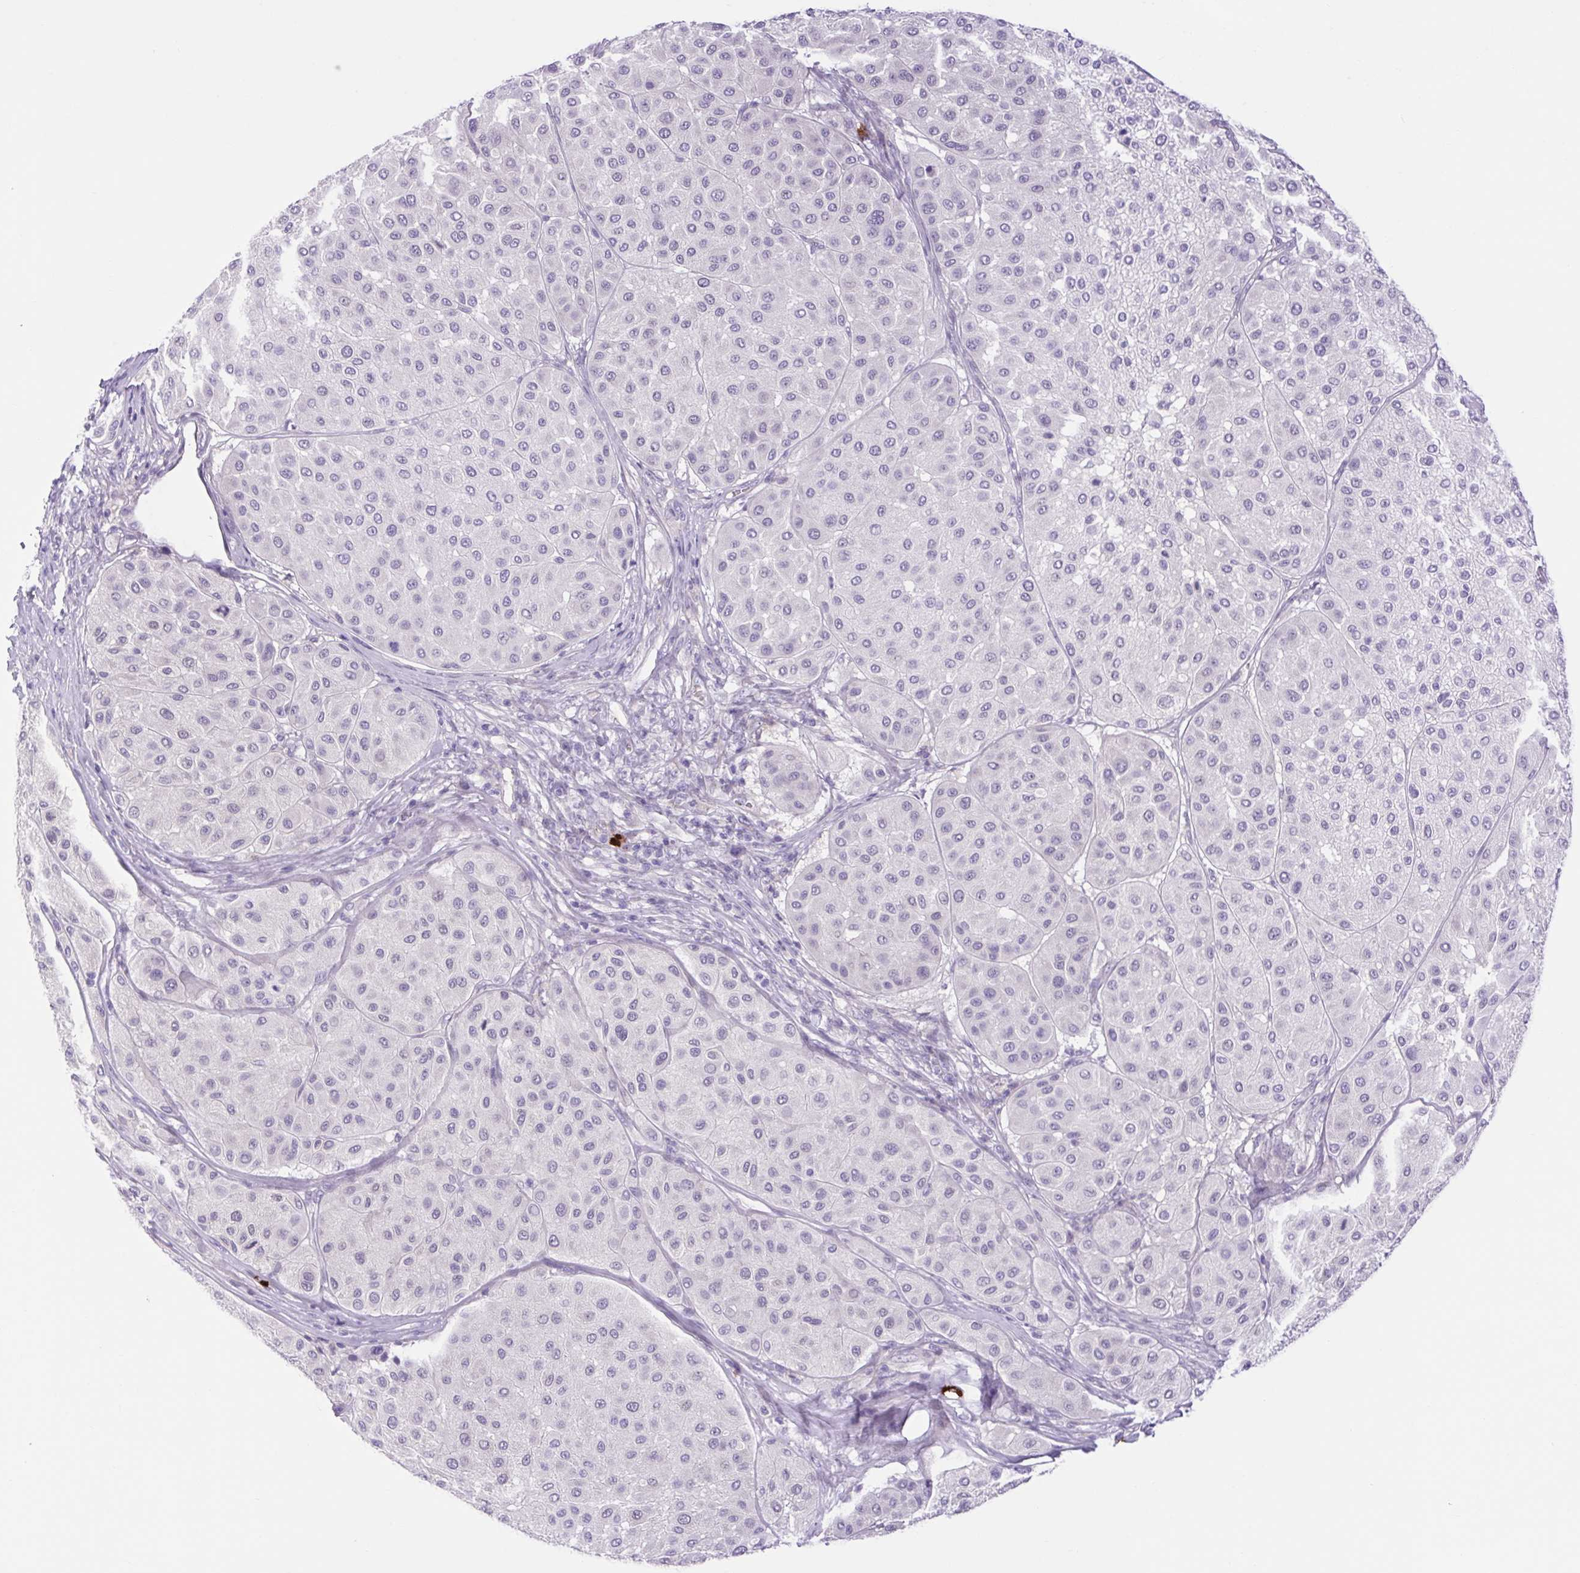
{"staining": {"intensity": "negative", "quantity": "none", "location": "none"}, "tissue": "melanoma", "cell_type": "Tumor cells", "image_type": "cancer", "snomed": [{"axis": "morphology", "description": "Malignant melanoma, Metastatic site"}, {"axis": "topography", "description": "Smooth muscle"}], "caption": "The immunohistochemistry histopathology image has no significant staining in tumor cells of malignant melanoma (metastatic site) tissue.", "gene": "FAM177B", "patient": {"sex": "male", "age": 41}}